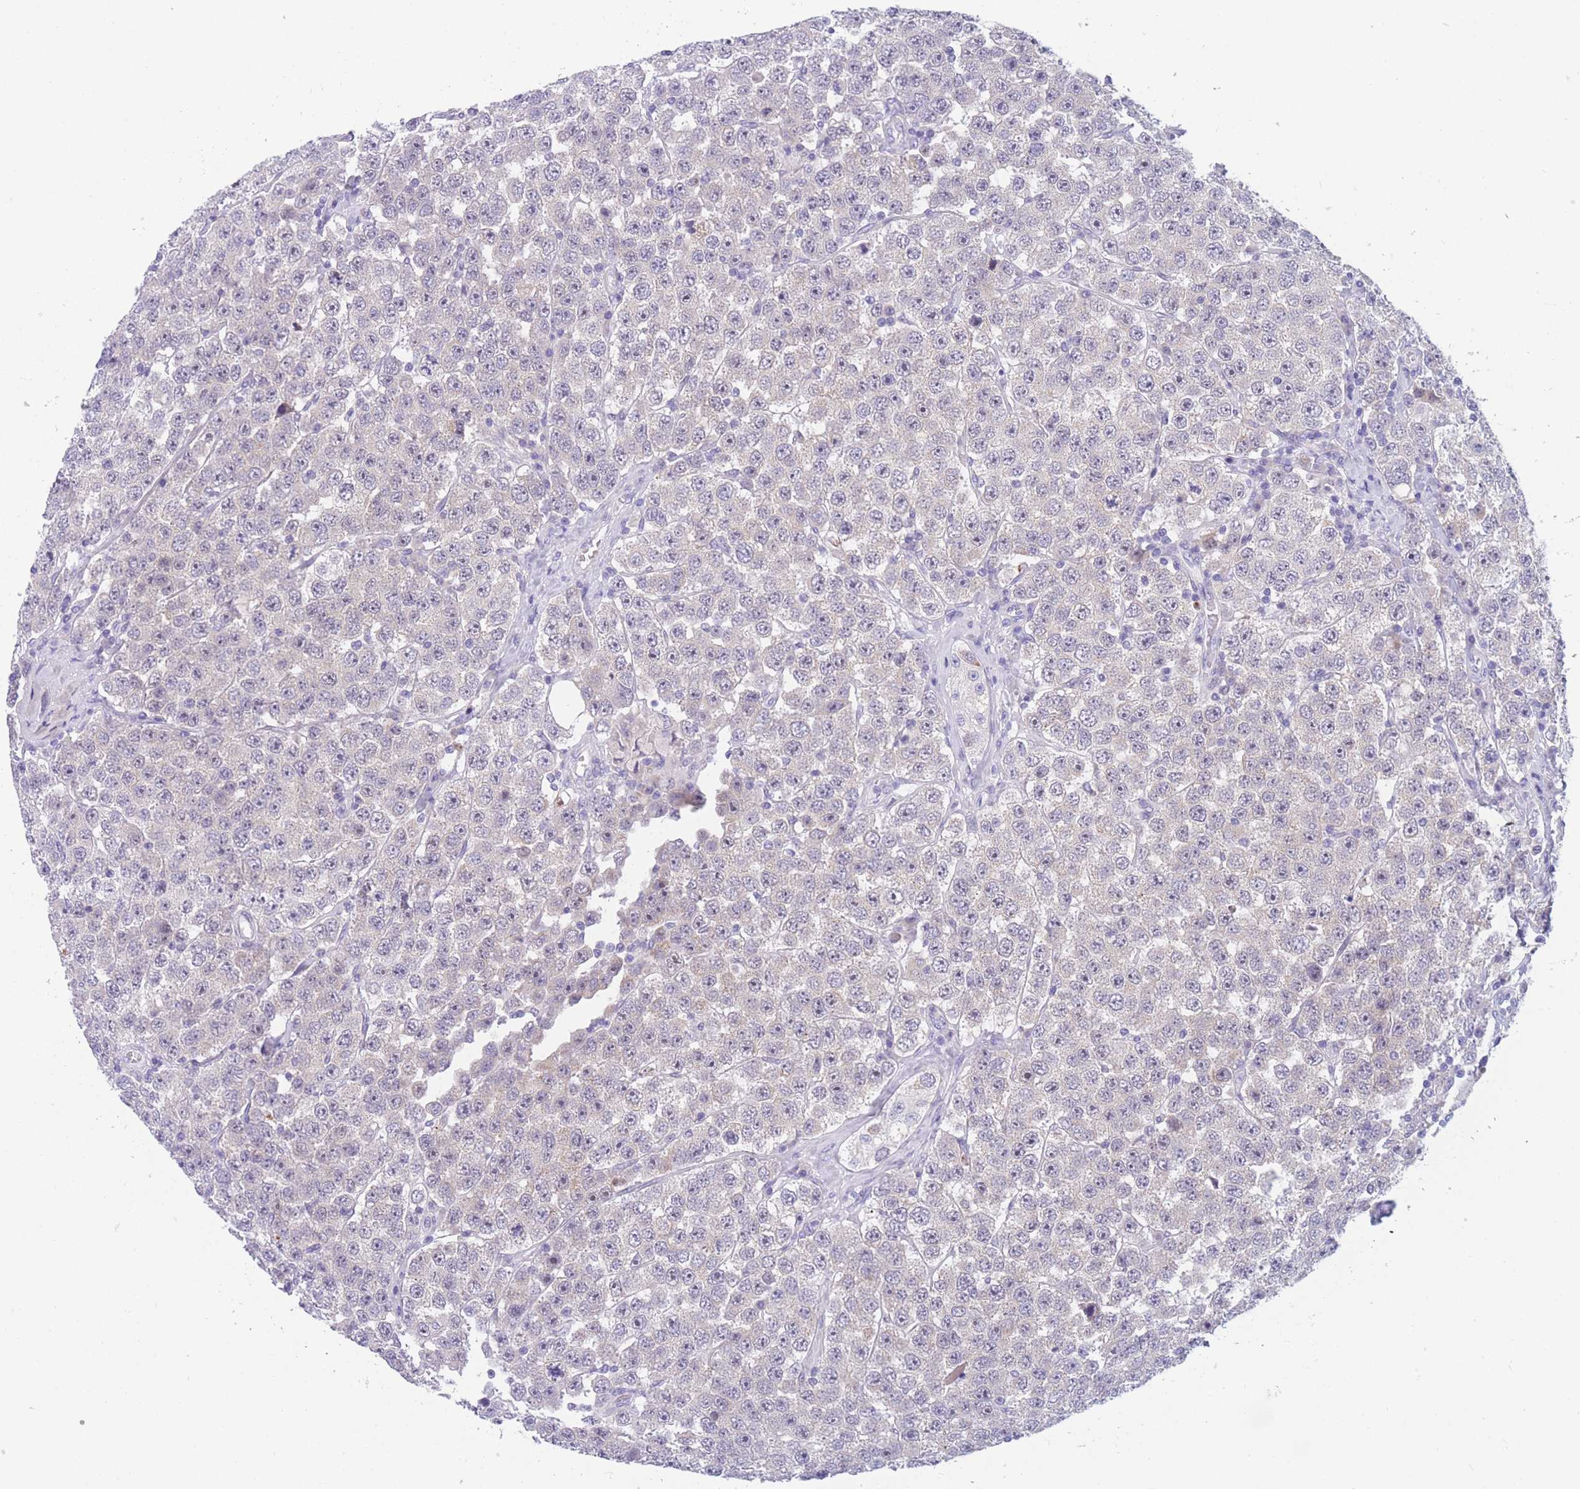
{"staining": {"intensity": "strong", "quantity": "25%-75%", "location": "cytoplasmic/membranous"}, "tissue": "testis cancer", "cell_type": "Tumor cells", "image_type": "cancer", "snomed": [{"axis": "morphology", "description": "Seminoma, NOS"}, {"axis": "topography", "description": "Testis"}], "caption": "The histopathology image exhibits staining of testis seminoma, revealing strong cytoplasmic/membranous protein staining (brown color) within tumor cells. The staining was performed using DAB (3,3'-diaminobenzidine), with brown indicating positive protein expression. Nuclei are stained blue with hematoxylin.", "gene": "DDX49", "patient": {"sex": "male", "age": 28}}